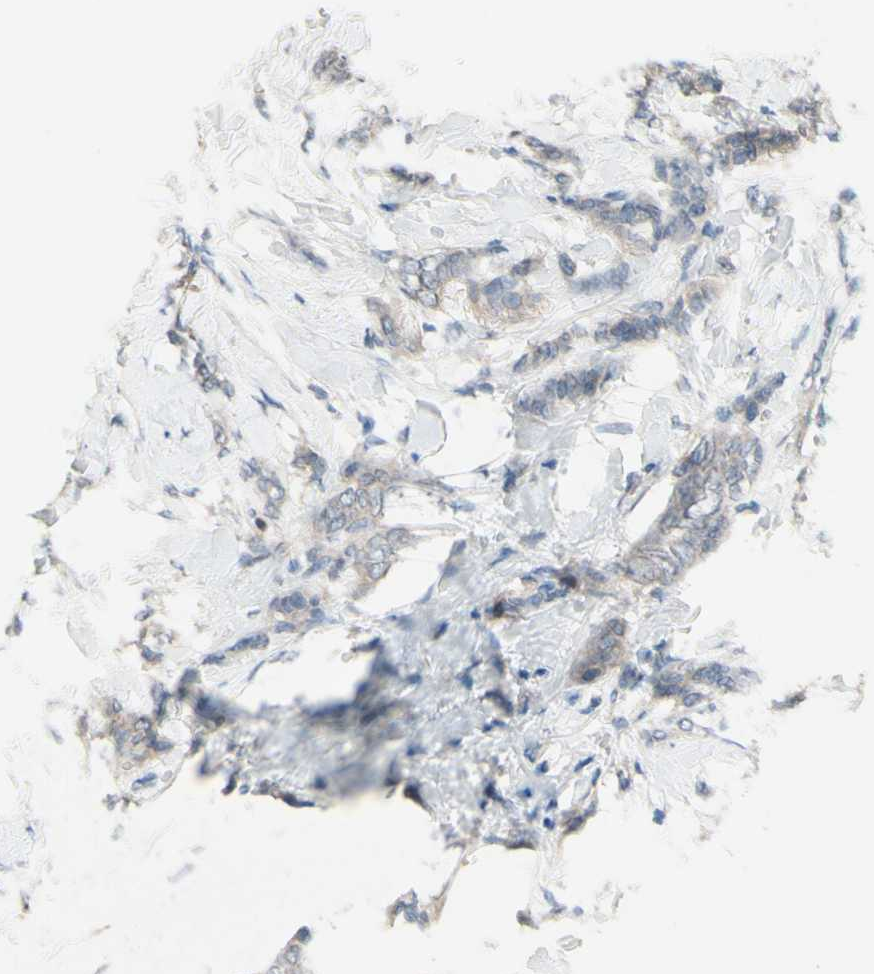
{"staining": {"intensity": "negative", "quantity": "none", "location": "none"}, "tissue": "breast cancer", "cell_type": "Tumor cells", "image_type": "cancer", "snomed": [{"axis": "morphology", "description": "Lobular carcinoma, in situ"}, {"axis": "morphology", "description": "Lobular carcinoma"}, {"axis": "topography", "description": "Breast"}], "caption": "This is an immunohistochemistry image of breast lobular carcinoma. There is no expression in tumor cells.", "gene": "CDCP1", "patient": {"sex": "female", "age": 41}}